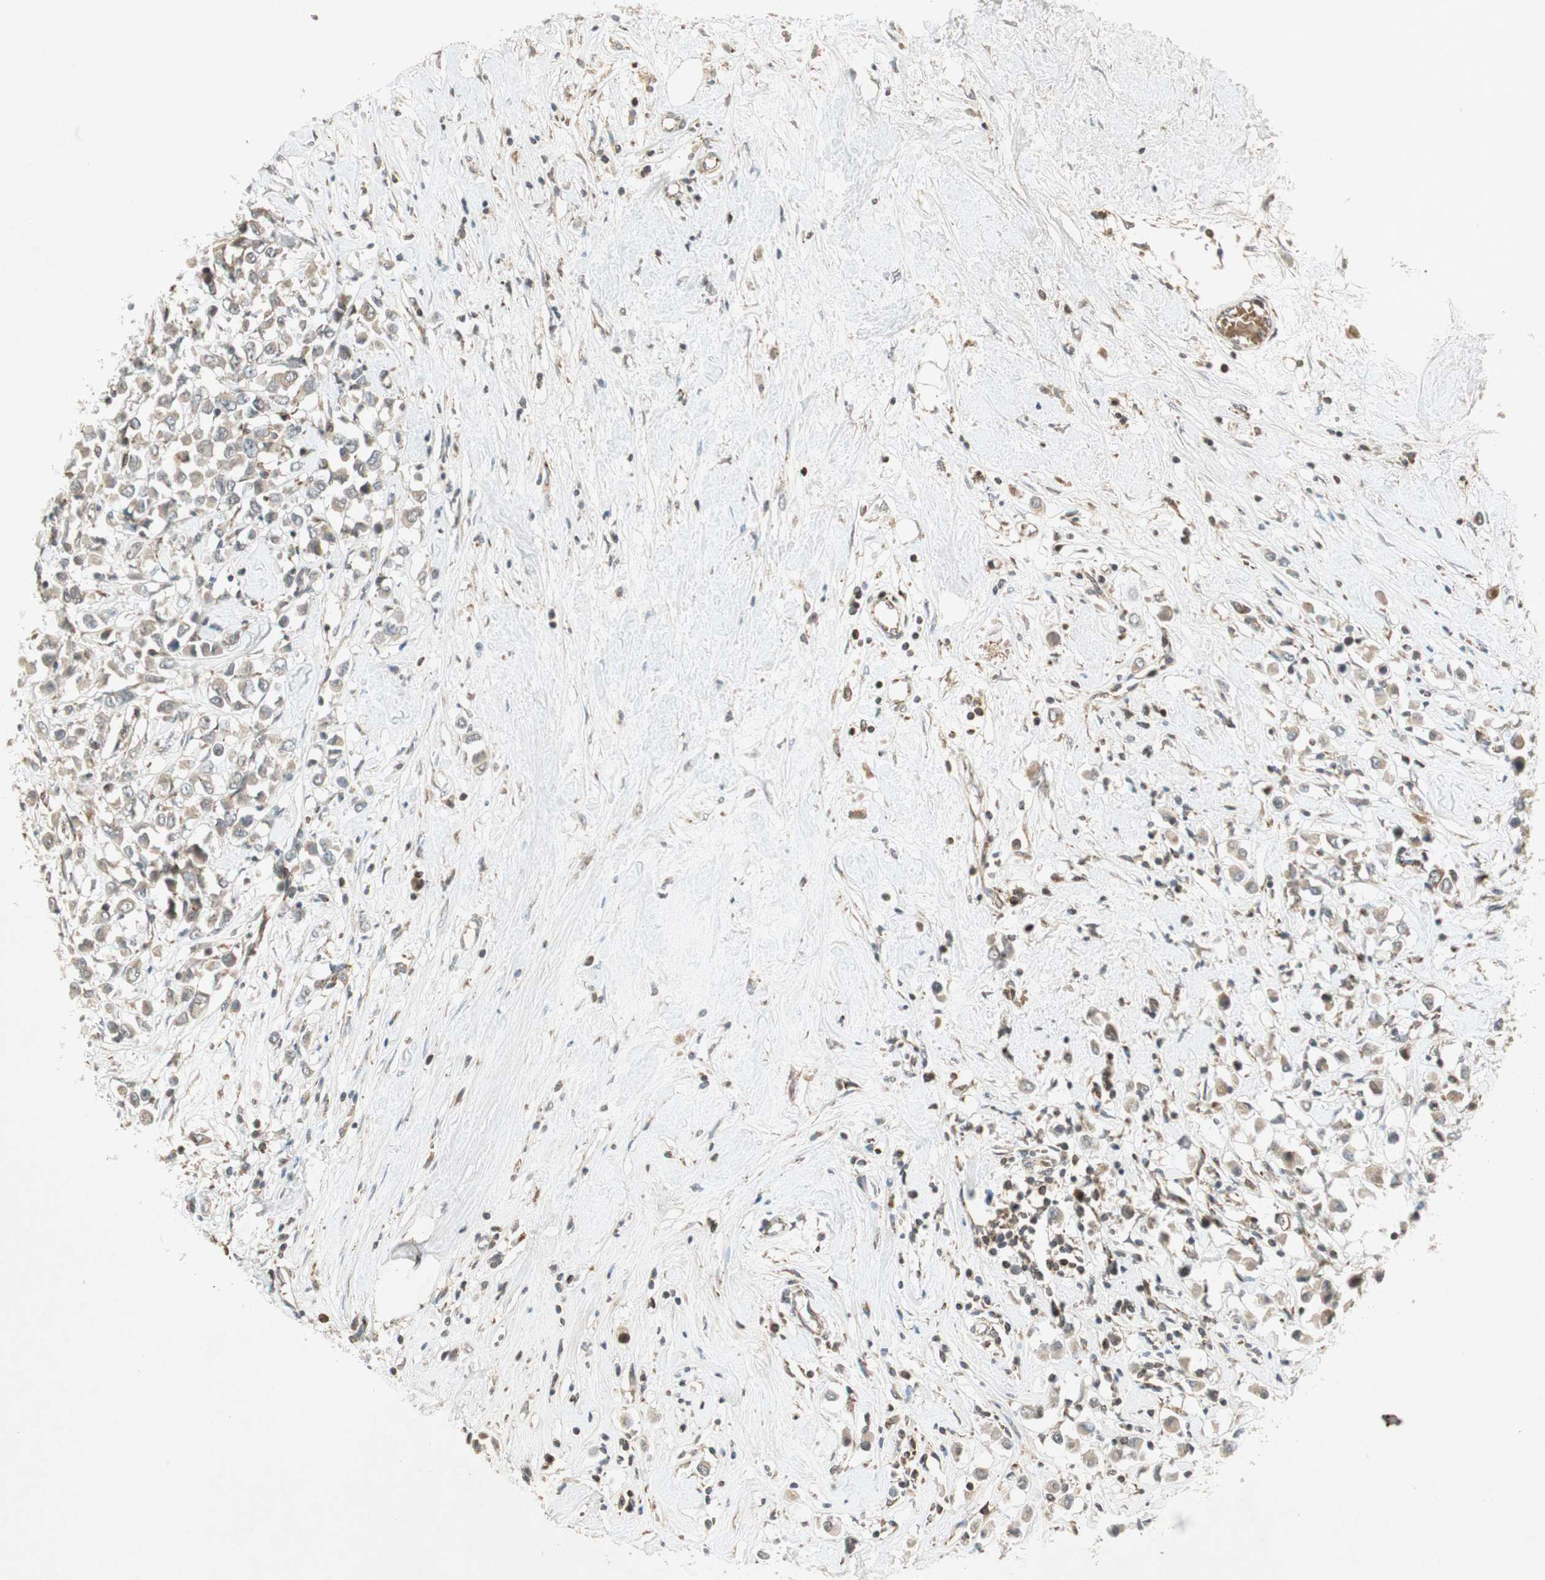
{"staining": {"intensity": "weak", "quantity": ">75%", "location": "cytoplasmic/membranous"}, "tissue": "breast cancer", "cell_type": "Tumor cells", "image_type": "cancer", "snomed": [{"axis": "morphology", "description": "Duct carcinoma"}, {"axis": "topography", "description": "Breast"}], "caption": "A micrograph of breast cancer stained for a protein displays weak cytoplasmic/membranous brown staining in tumor cells. The protein is shown in brown color, while the nuclei are stained blue.", "gene": "USP2", "patient": {"sex": "female", "age": 61}}